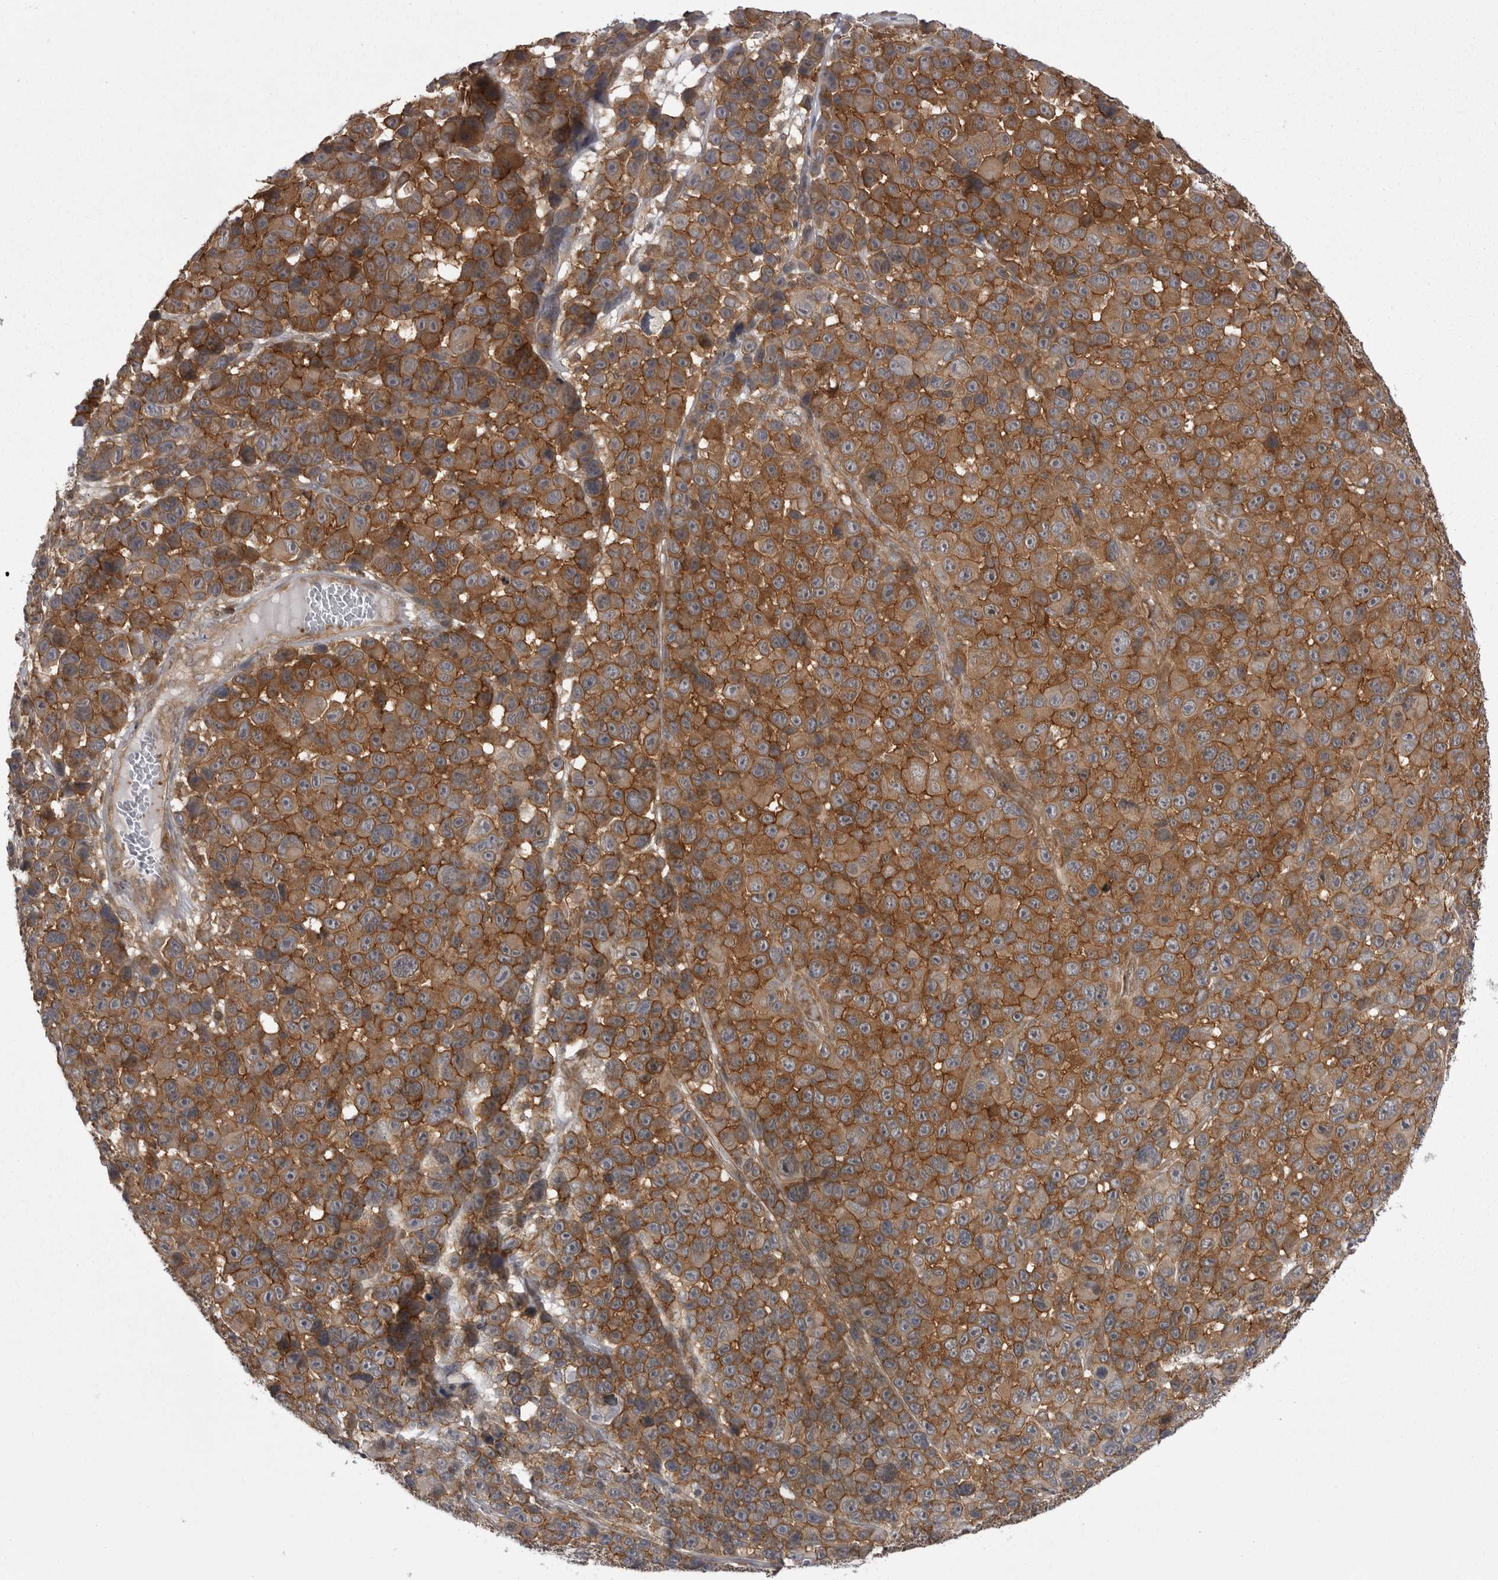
{"staining": {"intensity": "strong", "quantity": ">75%", "location": "cytoplasmic/membranous"}, "tissue": "melanoma", "cell_type": "Tumor cells", "image_type": "cancer", "snomed": [{"axis": "morphology", "description": "Malignant melanoma, NOS"}, {"axis": "topography", "description": "Skin"}], "caption": "Immunohistochemical staining of human malignant melanoma displays strong cytoplasmic/membranous protein expression in approximately >75% of tumor cells. (brown staining indicates protein expression, while blue staining denotes nuclei).", "gene": "STK24", "patient": {"sex": "male", "age": 53}}